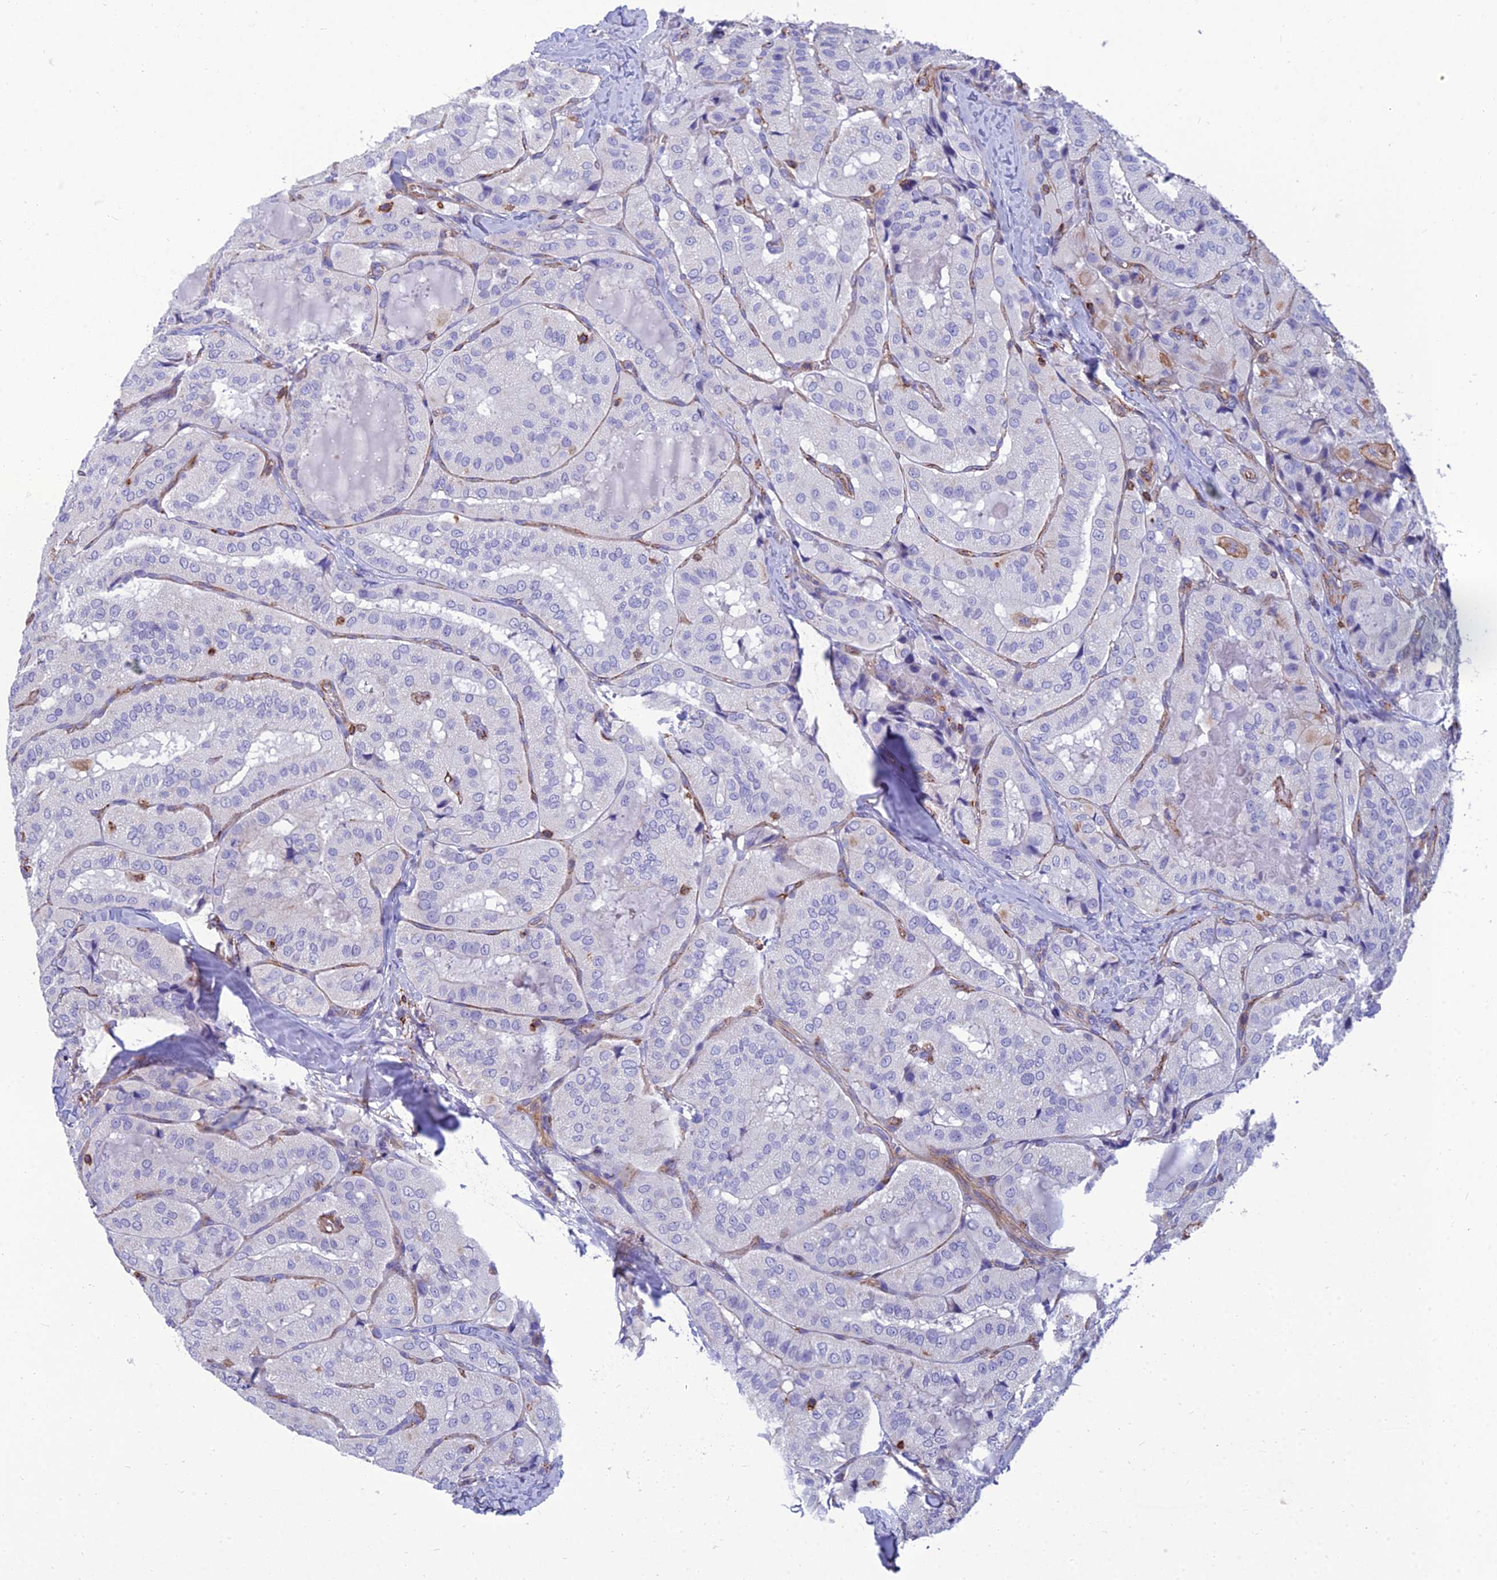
{"staining": {"intensity": "negative", "quantity": "none", "location": "none"}, "tissue": "thyroid cancer", "cell_type": "Tumor cells", "image_type": "cancer", "snomed": [{"axis": "morphology", "description": "Normal tissue, NOS"}, {"axis": "morphology", "description": "Papillary adenocarcinoma, NOS"}, {"axis": "topography", "description": "Thyroid gland"}], "caption": "Protein analysis of thyroid cancer (papillary adenocarcinoma) reveals no significant staining in tumor cells.", "gene": "PPP1R18", "patient": {"sex": "female", "age": 59}}